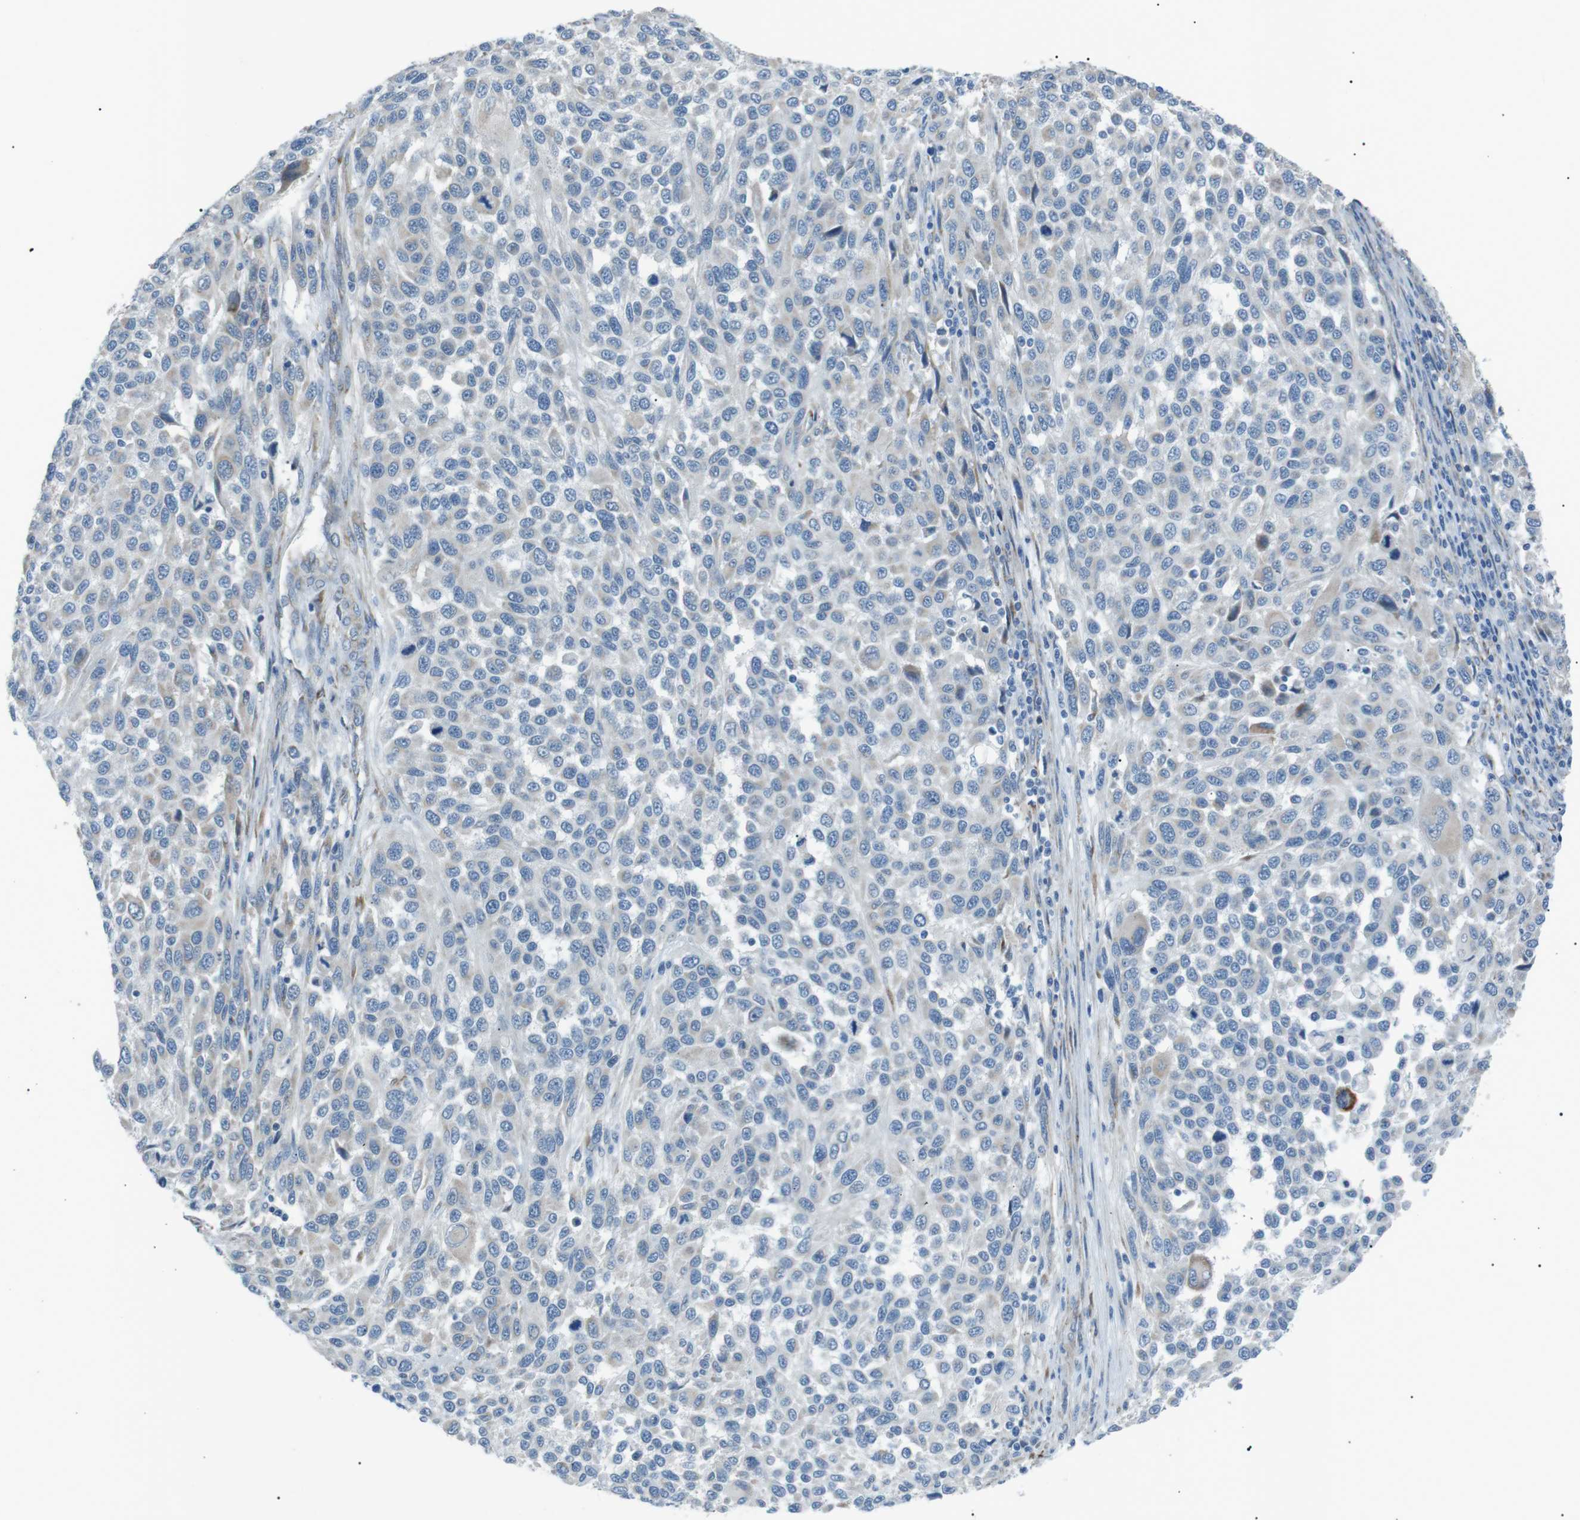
{"staining": {"intensity": "negative", "quantity": "none", "location": "none"}, "tissue": "melanoma", "cell_type": "Tumor cells", "image_type": "cancer", "snomed": [{"axis": "morphology", "description": "Malignant melanoma, Metastatic site"}, {"axis": "topography", "description": "Lymph node"}], "caption": "Immunohistochemistry of melanoma shows no expression in tumor cells.", "gene": "MTARC2", "patient": {"sex": "male", "age": 61}}